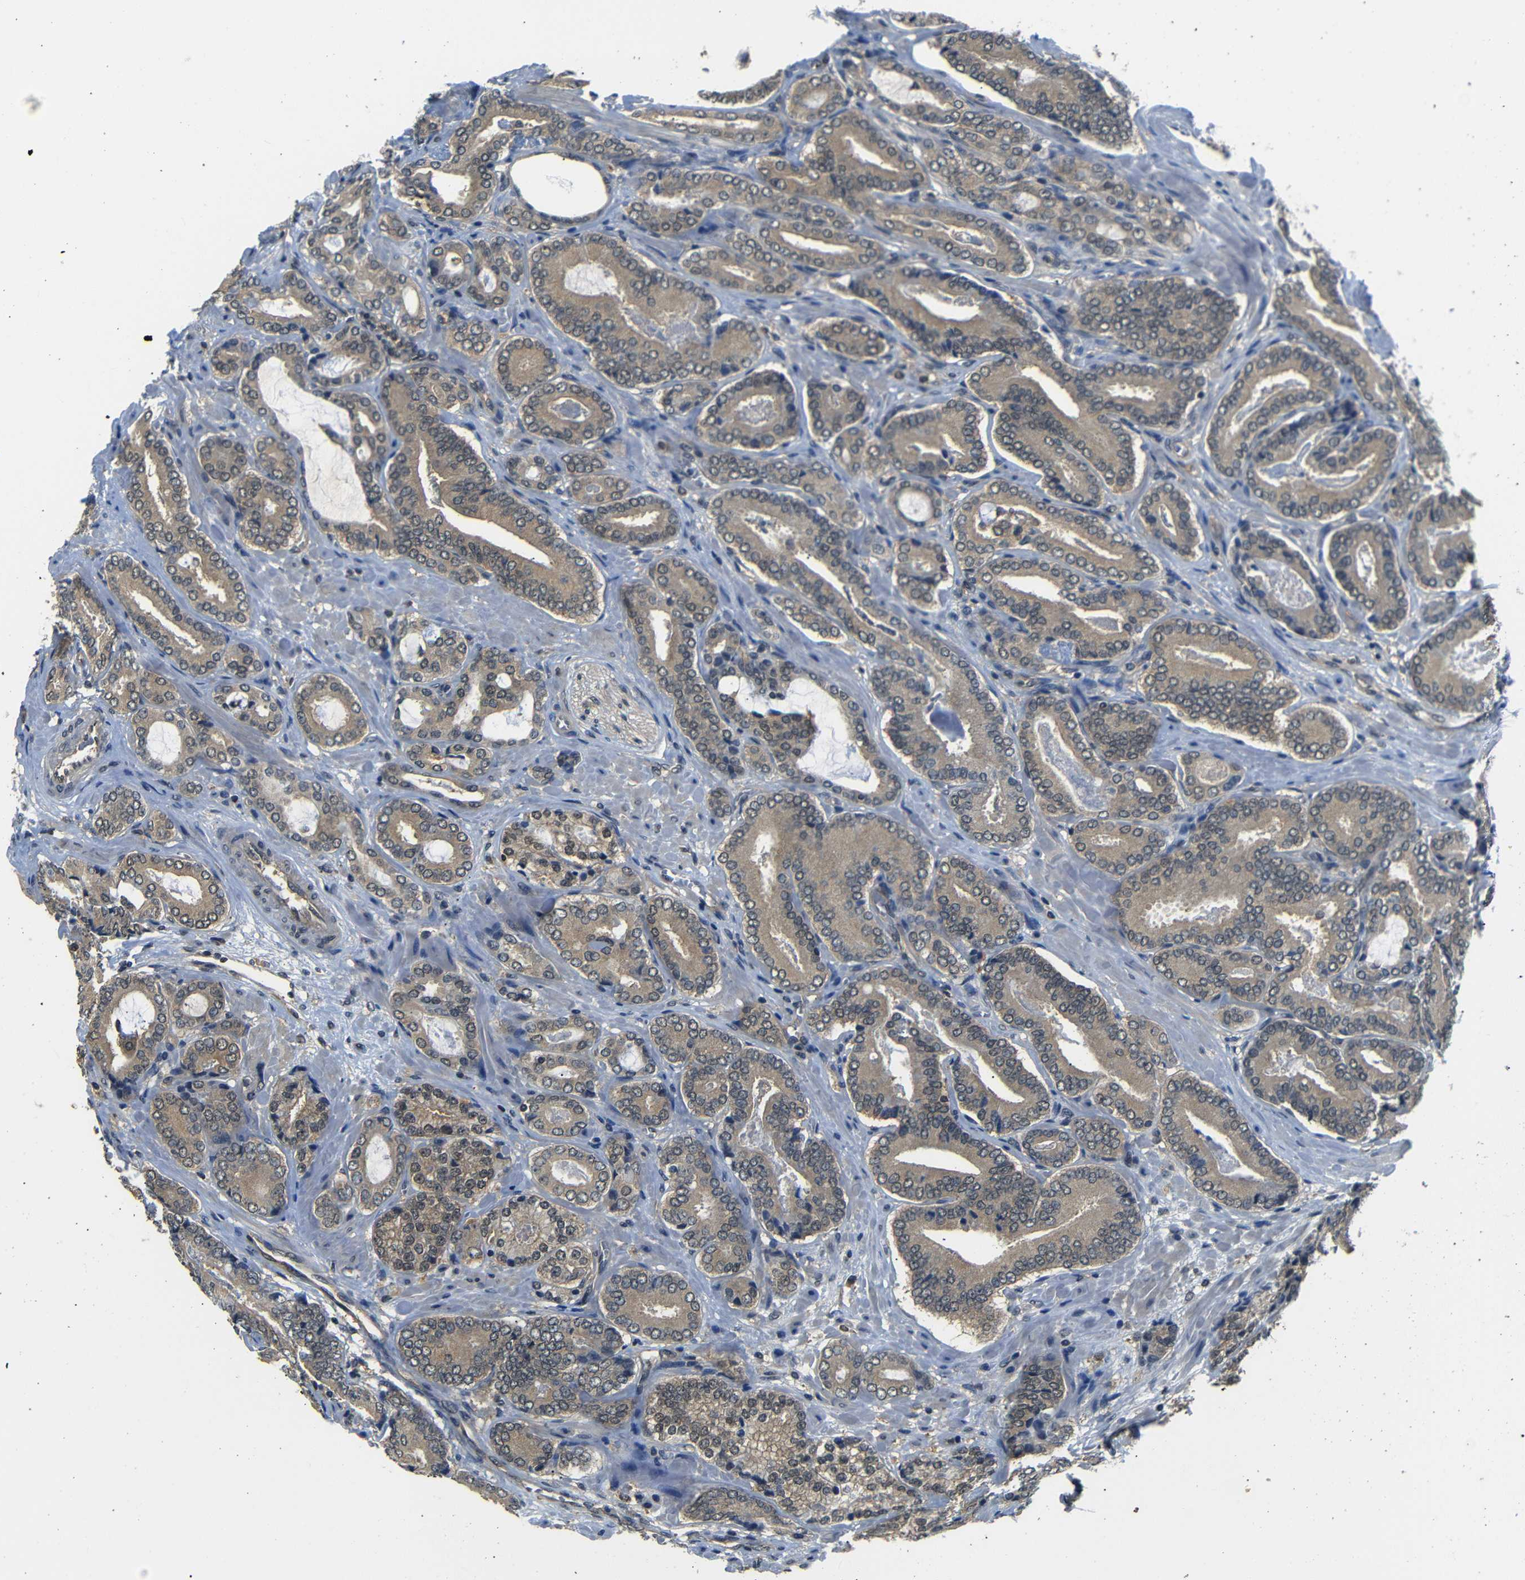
{"staining": {"intensity": "moderate", "quantity": ">75%", "location": "cytoplasmic/membranous"}, "tissue": "prostate cancer", "cell_type": "Tumor cells", "image_type": "cancer", "snomed": [{"axis": "morphology", "description": "Adenocarcinoma, High grade"}, {"axis": "topography", "description": "Prostate"}], "caption": "Protein staining demonstrates moderate cytoplasmic/membranous positivity in about >75% of tumor cells in prostate cancer (adenocarcinoma (high-grade)).", "gene": "UBXN1", "patient": {"sex": "male", "age": 61}}